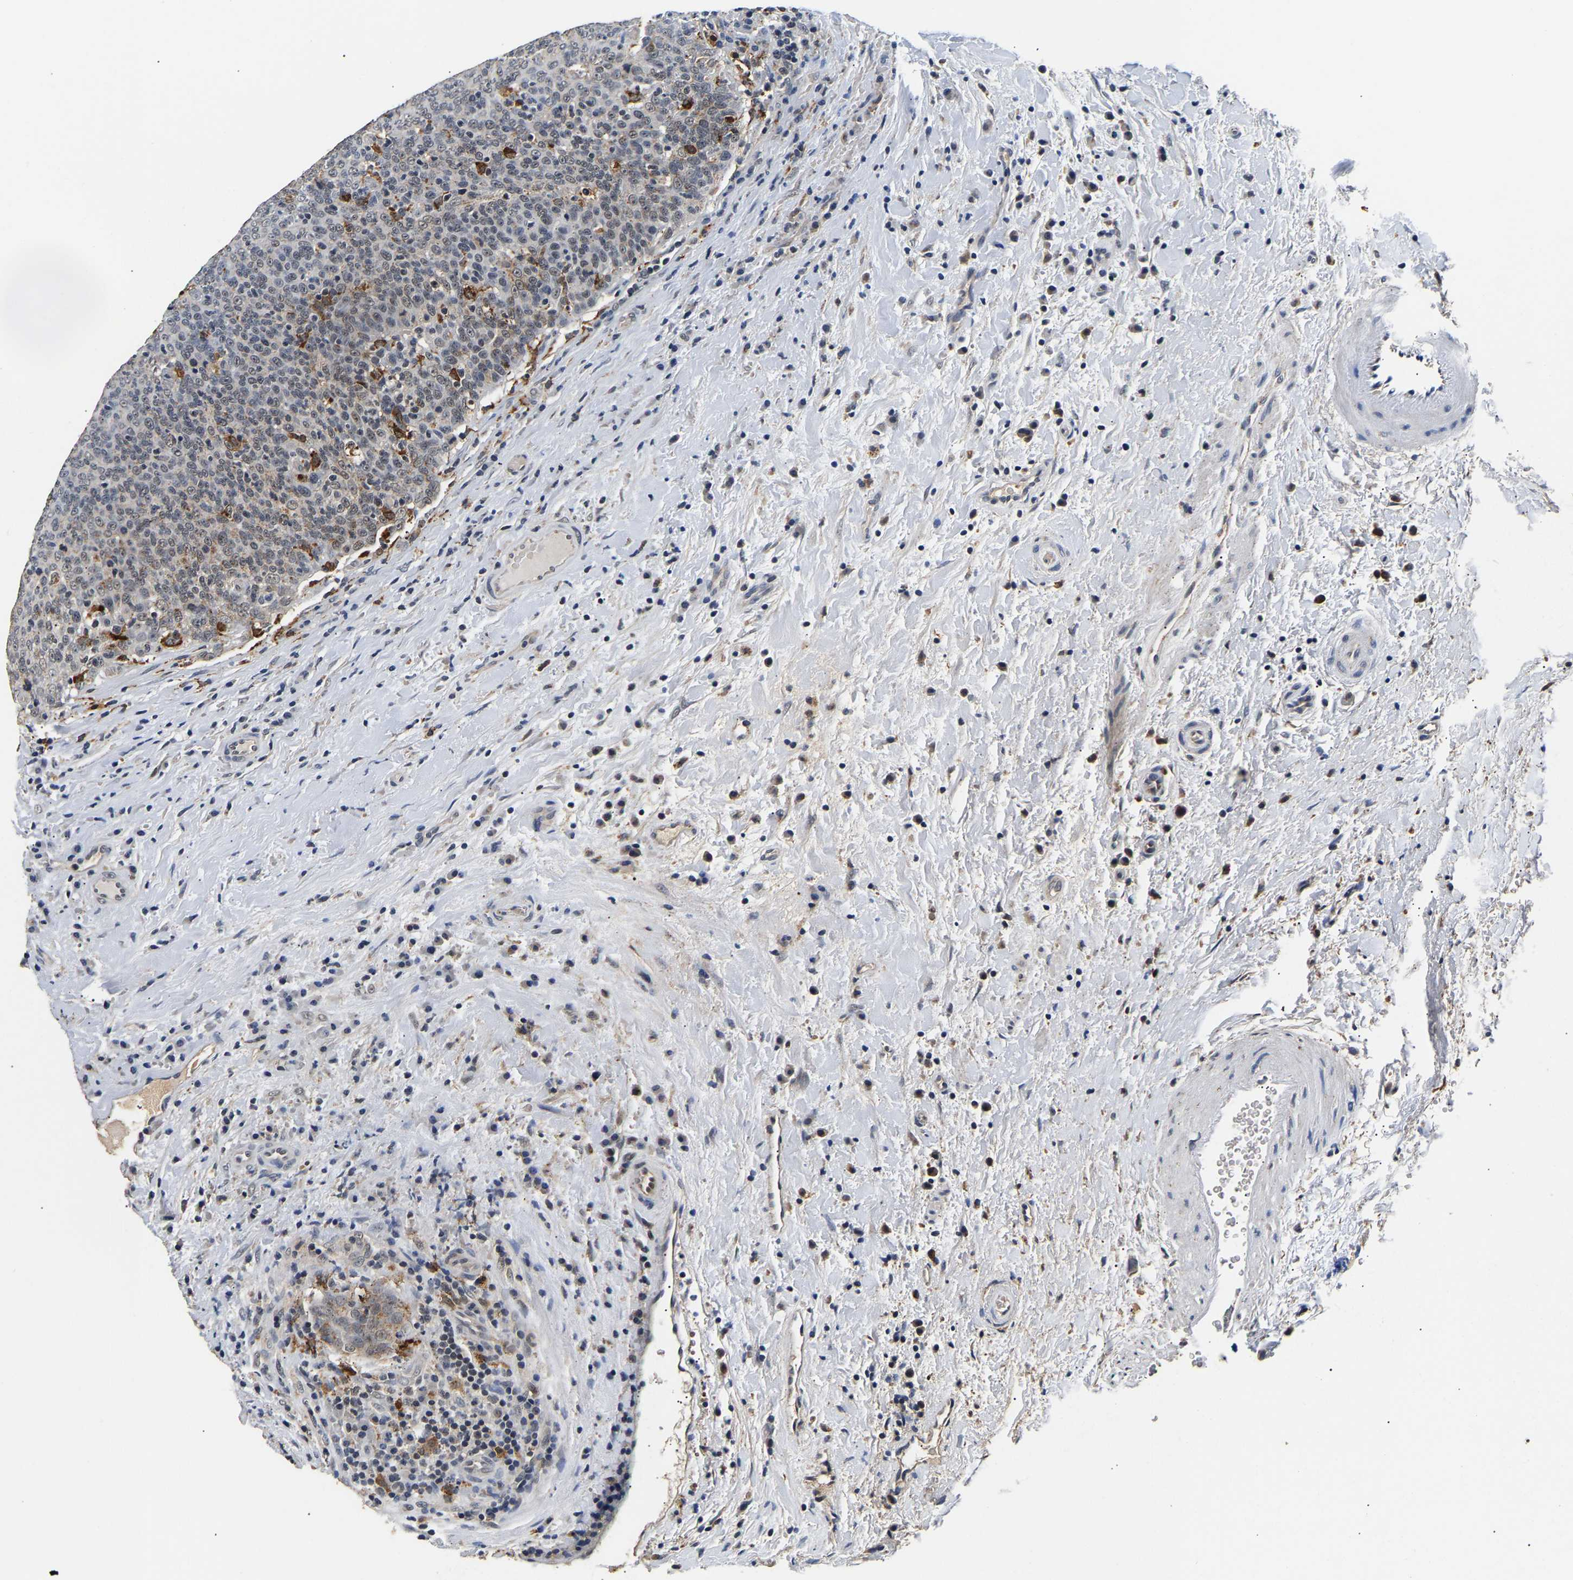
{"staining": {"intensity": "weak", "quantity": "25%-75%", "location": "cytoplasmic/membranous"}, "tissue": "head and neck cancer", "cell_type": "Tumor cells", "image_type": "cancer", "snomed": [{"axis": "morphology", "description": "Squamous cell carcinoma, NOS"}, {"axis": "morphology", "description": "Squamous cell carcinoma, metastatic, NOS"}, {"axis": "topography", "description": "Lymph node"}, {"axis": "topography", "description": "Head-Neck"}], "caption": "The immunohistochemical stain highlights weak cytoplasmic/membranous expression in tumor cells of head and neck metastatic squamous cell carcinoma tissue.", "gene": "SMU1", "patient": {"sex": "male", "age": 62}}